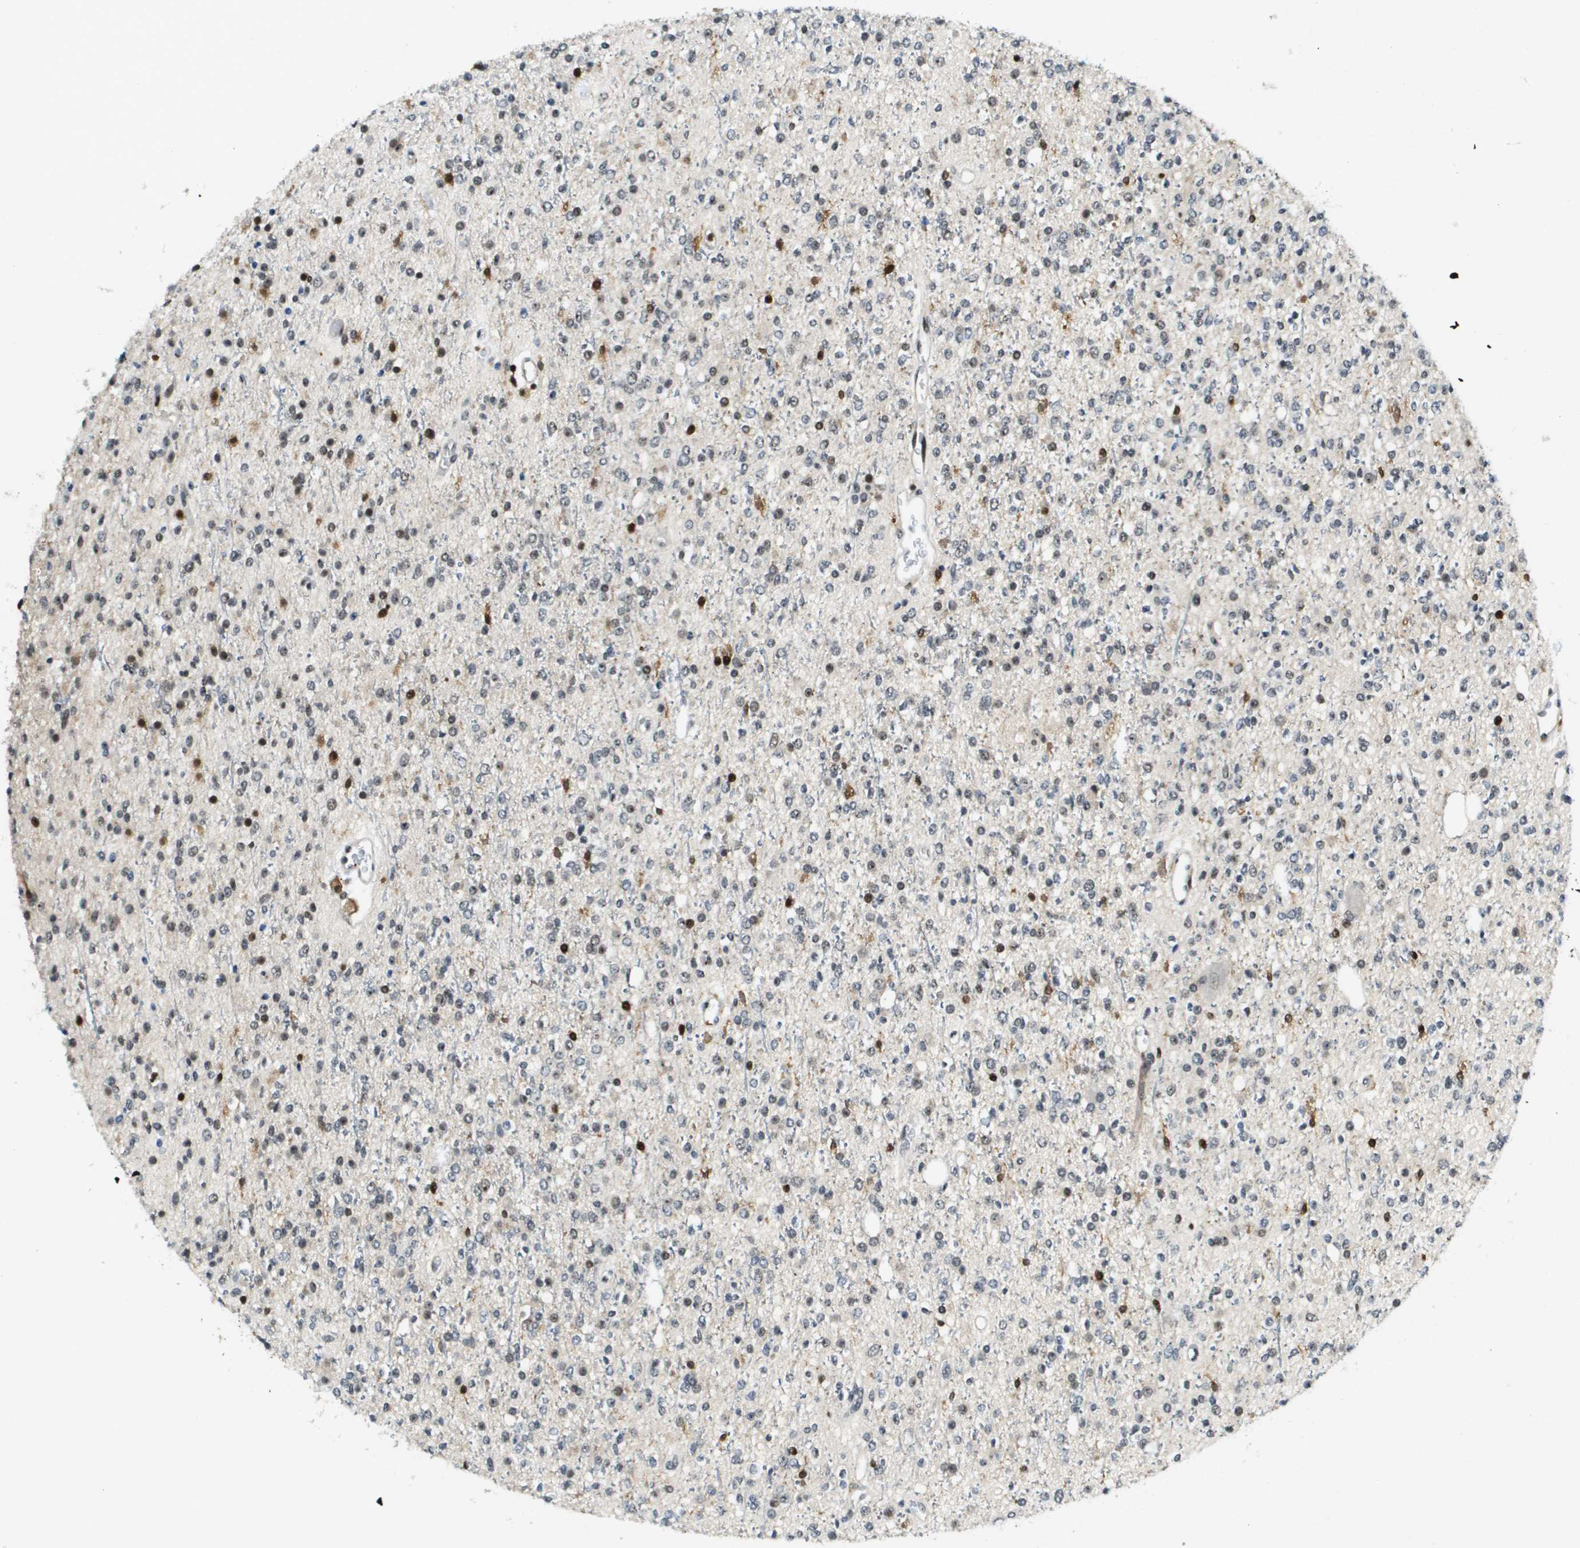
{"staining": {"intensity": "negative", "quantity": "none", "location": "none"}, "tissue": "glioma", "cell_type": "Tumor cells", "image_type": "cancer", "snomed": [{"axis": "morphology", "description": "Glioma, malignant, High grade"}, {"axis": "topography", "description": "Brain"}], "caption": "Immunohistochemical staining of malignant high-grade glioma shows no significant expression in tumor cells.", "gene": "EP400", "patient": {"sex": "male", "age": 34}}